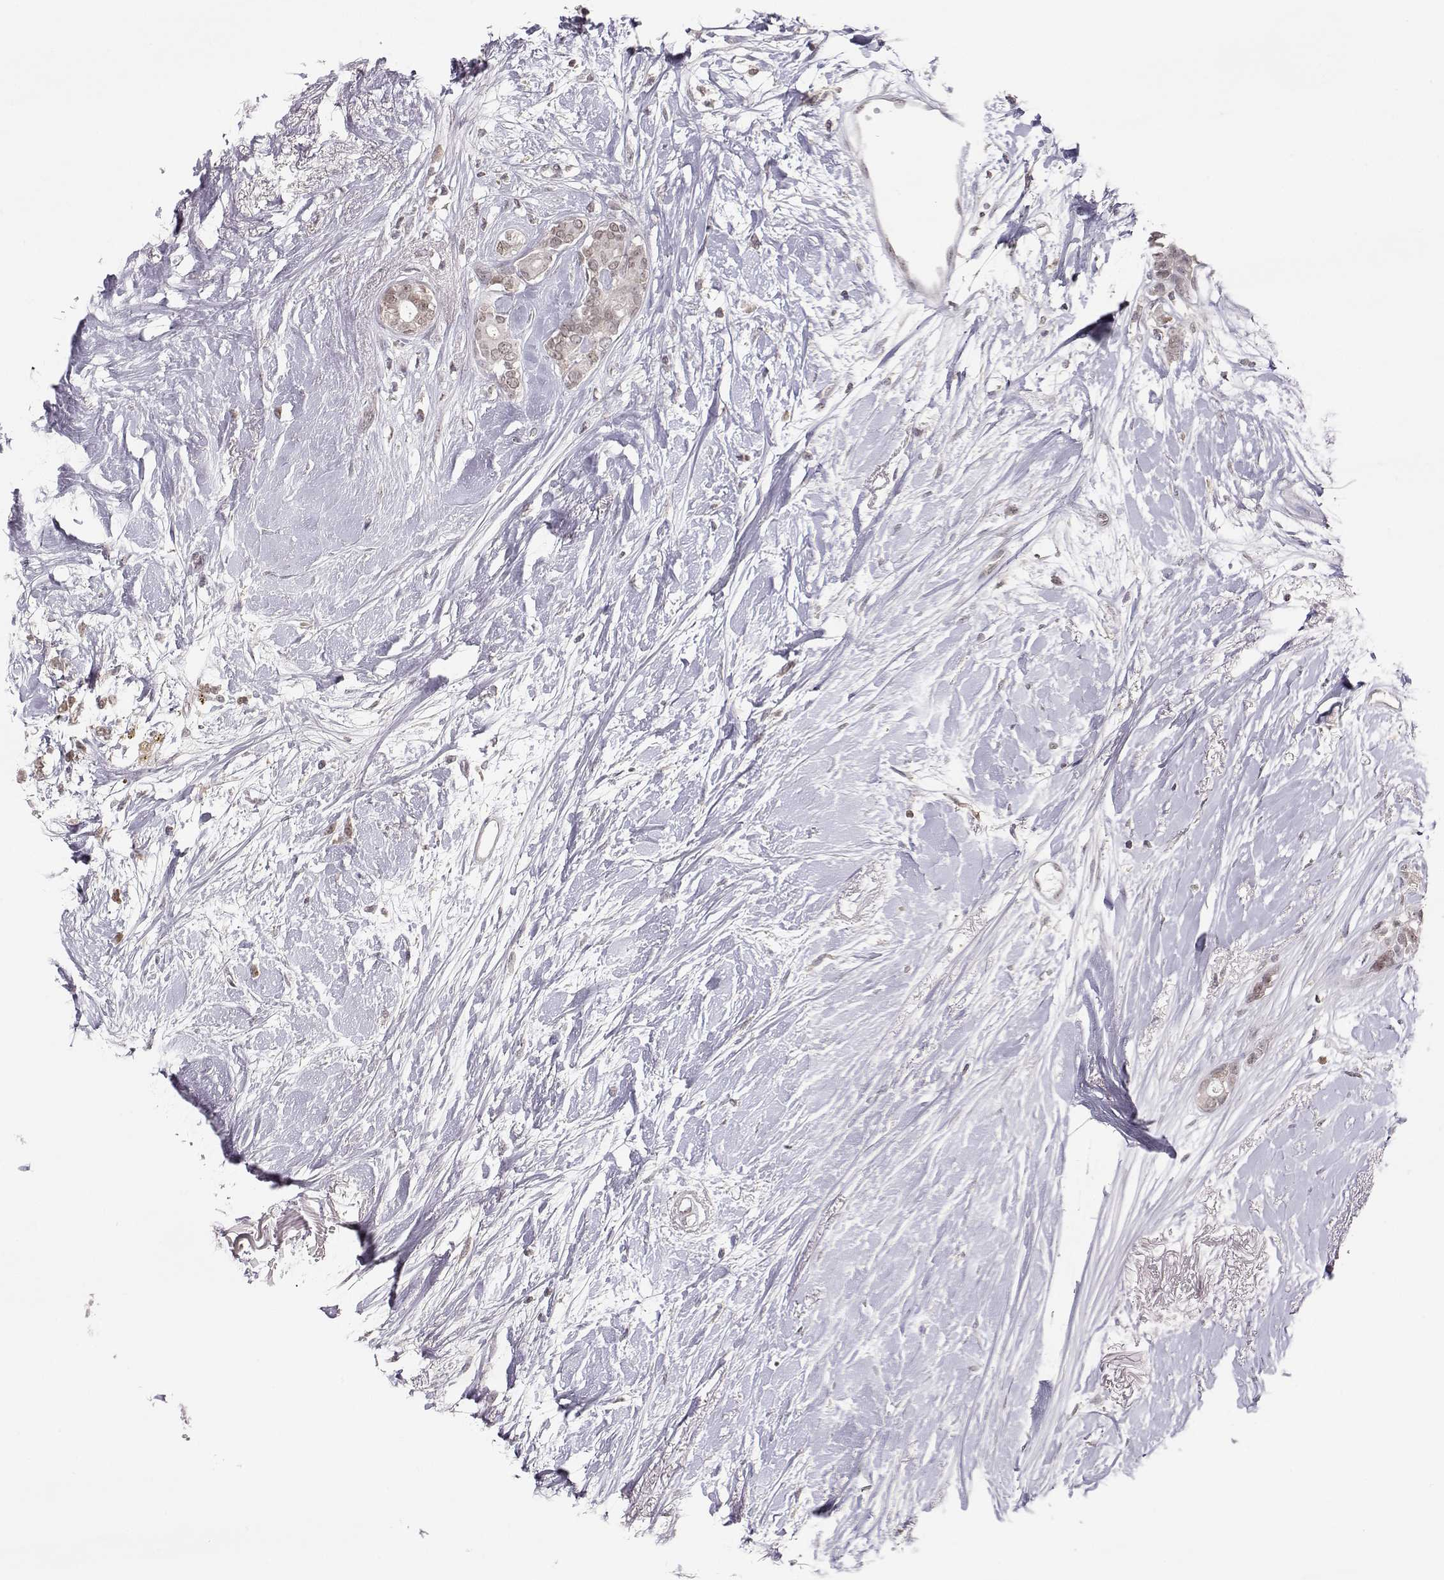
{"staining": {"intensity": "weak", "quantity": ">75%", "location": "cytoplasmic/membranous"}, "tissue": "breast cancer", "cell_type": "Tumor cells", "image_type": "cancer", "snomed": [{"axis": "morphology", "description": "Duct carcinoma"}, {"axis": "topography", "description": "Breast"}], "caption": "Intraductal carcinoma (breast) was stained to show a protein in brown. There is low levels of weak cytoplasmic/membranous expression in approximately >75% of tumor cells.", "gene": "KIF13B", "patient": {"sex": "female", "age": 40}}